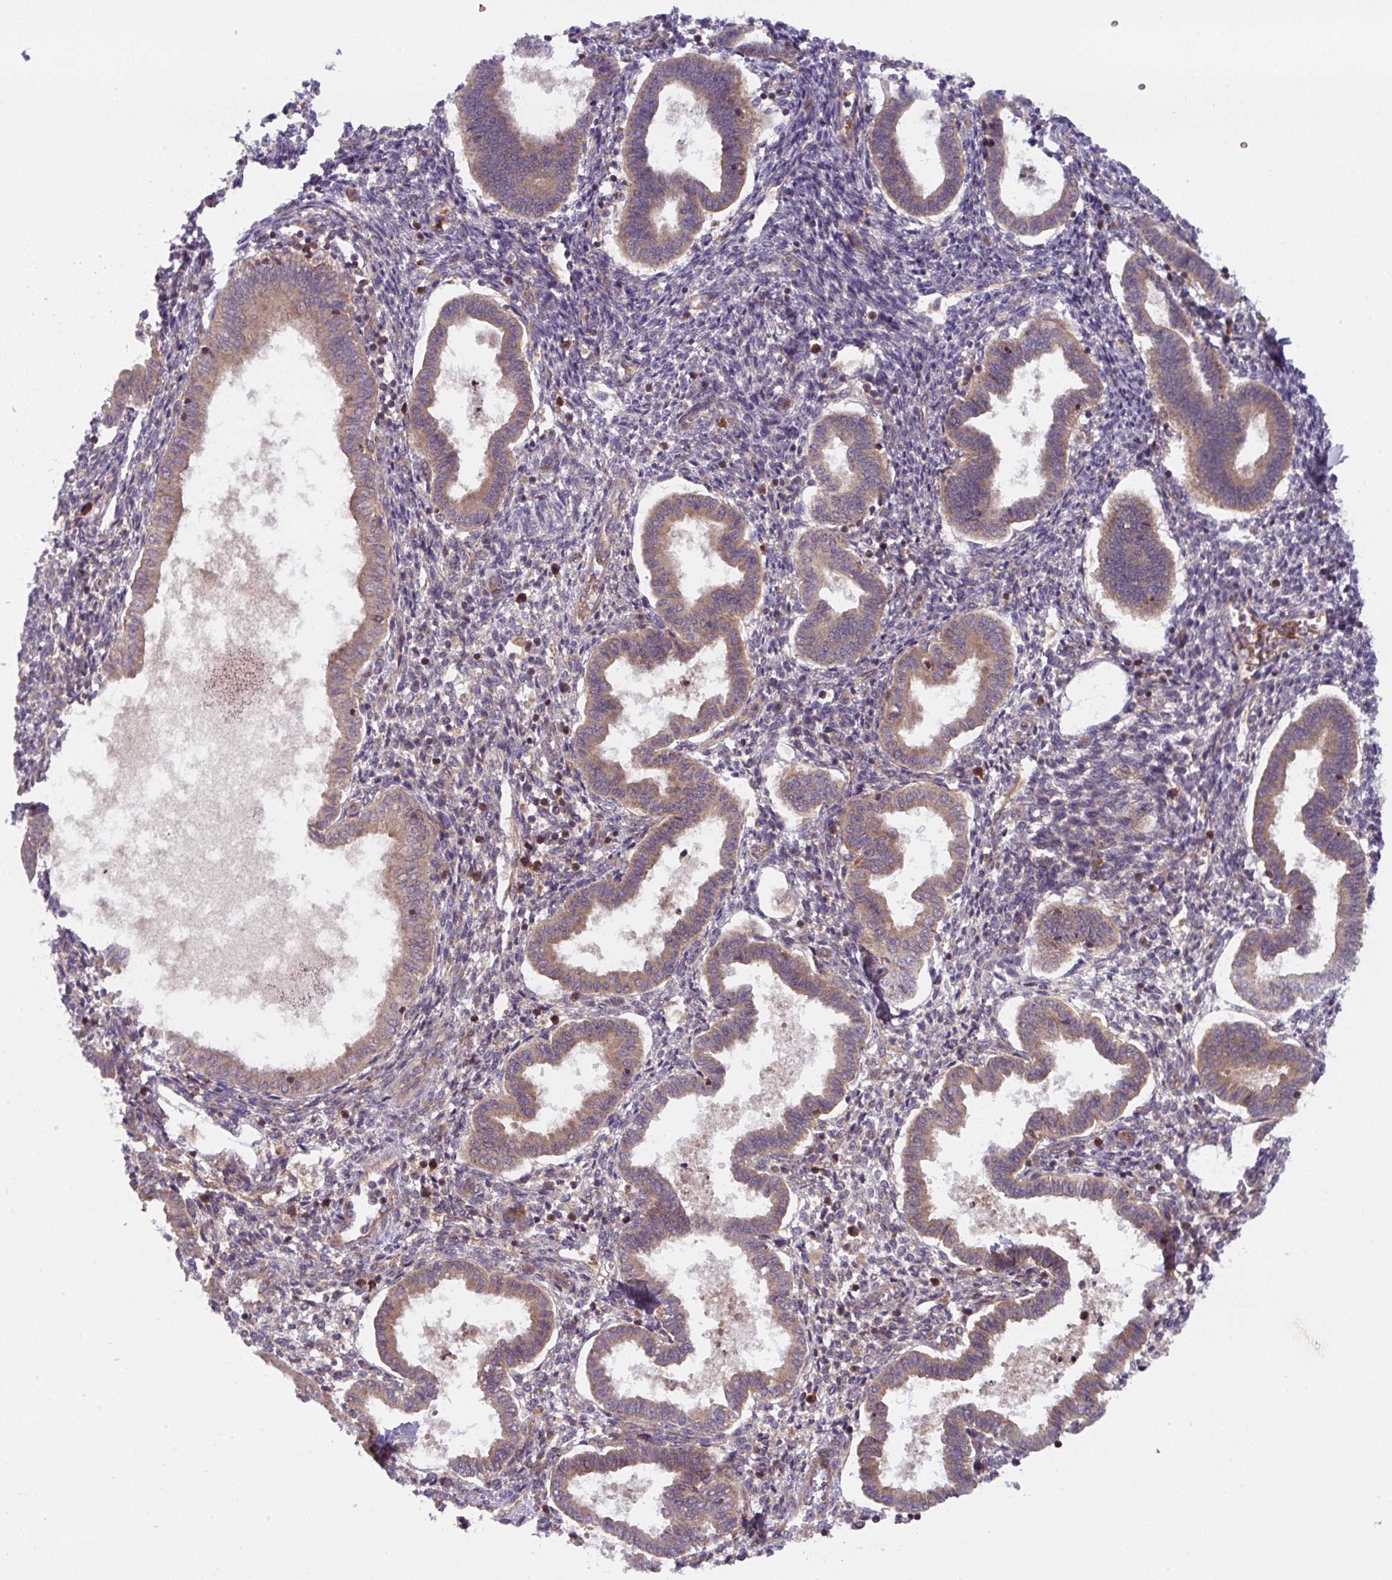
{"staining": {"intensity": "moderate", "quantity": ">75%", "location": "cytoplasmic/membranous"}, "tissue": "endometrium", "cell_type": "Cells in endometrial stroma", "image_type": "normal", "snomed": [{"axis": "morphology", "description": "Normal tissue, NOS"}, {"axis": "topography", "description": "Endometrium"}], "caption": "Immunohistochemical staining of benign human endometrium demonstrates medium levels of moderate cytoplasmic/membranous positivity in about >75% of cells in endometrial stroma. The protein is stained brown, and the nuclei are stained in blue (DAB IHC with brightfield microscopy, high magnification).", "gene": "APOBEC3D", "patient": {"sex": "female", "age": 24}}